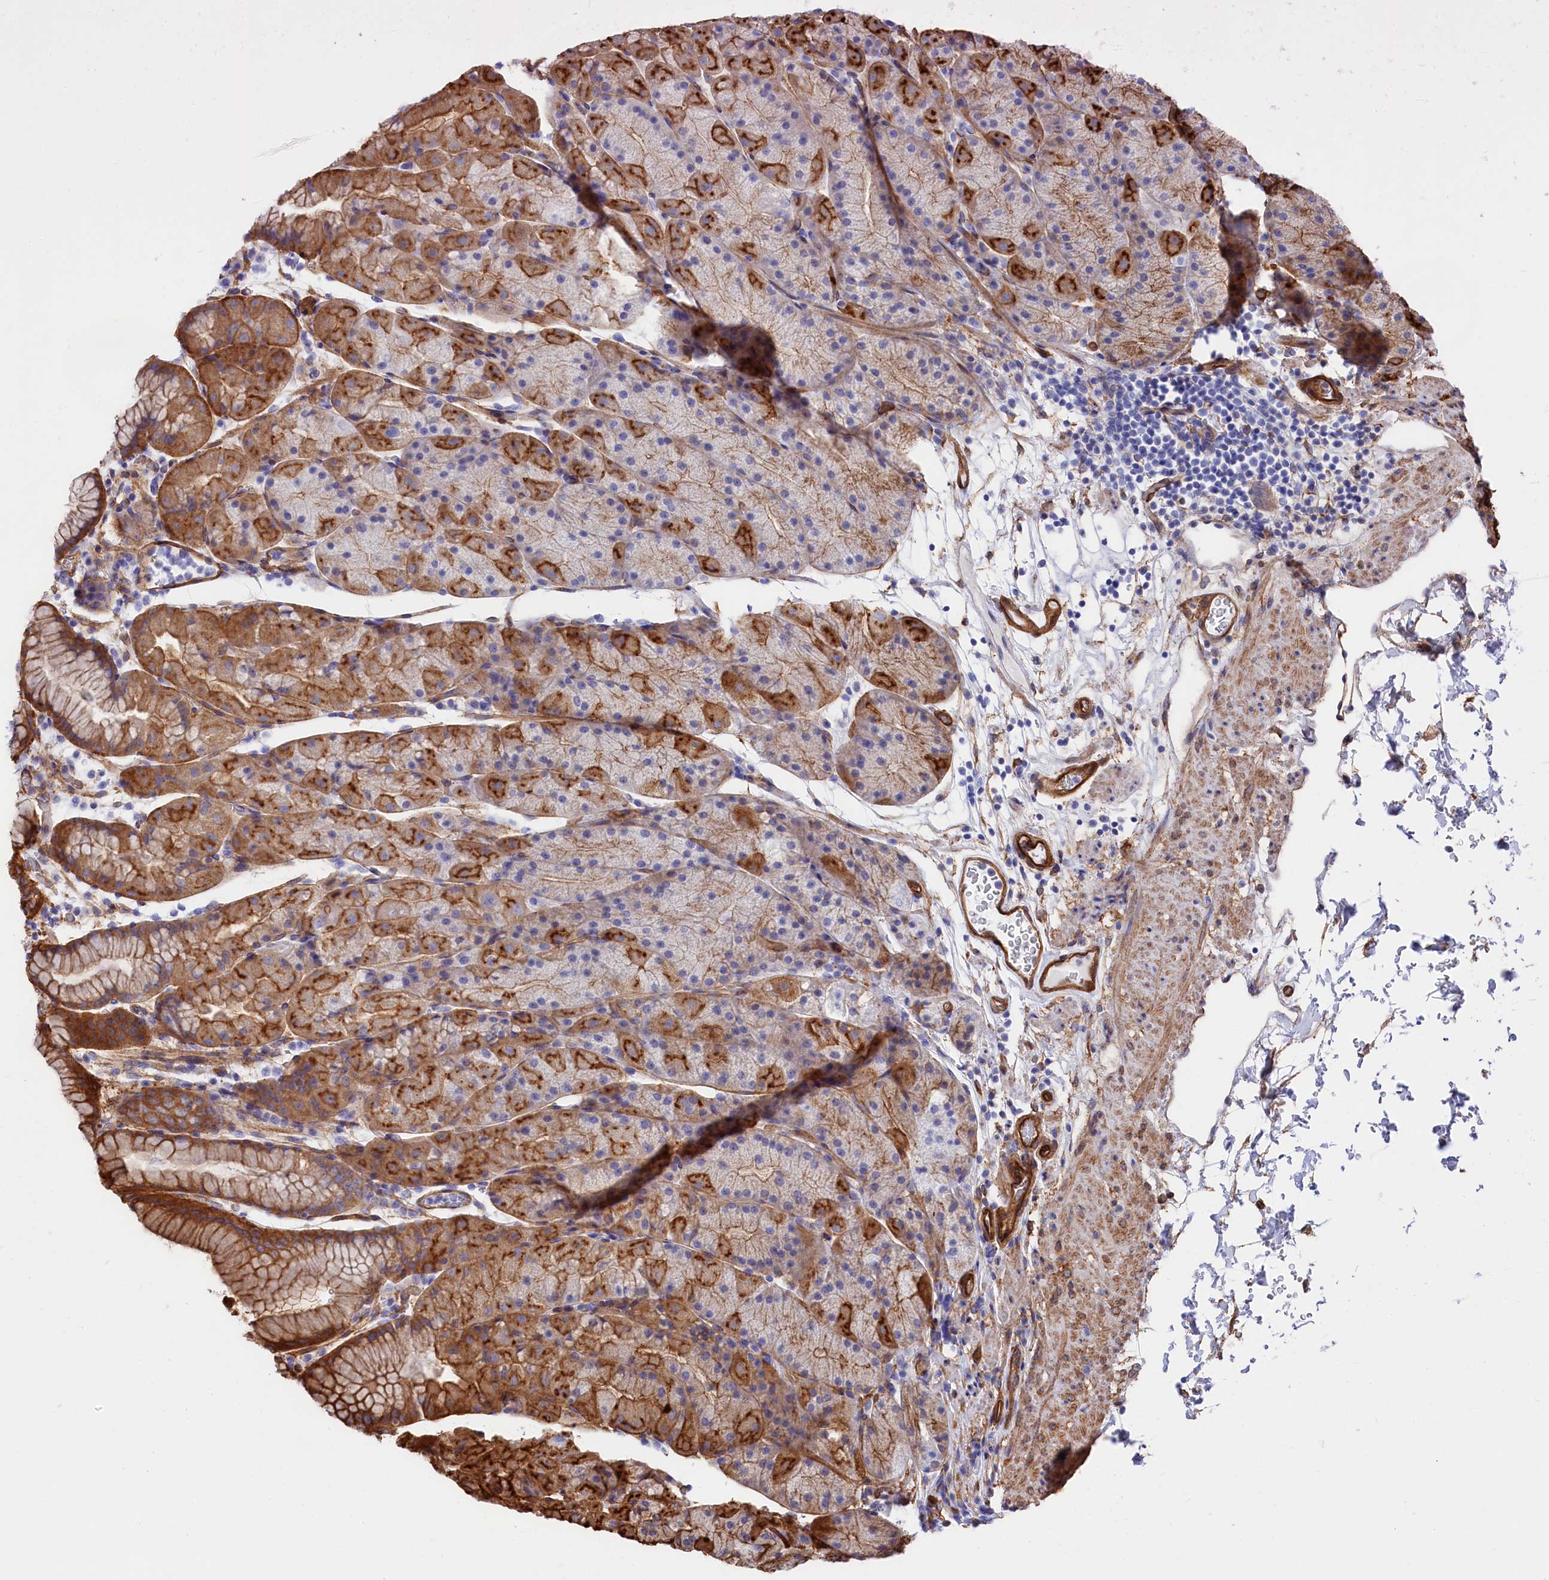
{"staining": {"intensity": "strong", "quantity": "25%-75%", "location": "cytoplasmic/membranous"}, "tissue": "stomach", "cell_type": "Glandular cells", "image_type": "normal", "snomed": [{"axis": "morphology", "description": "Normal tissue, NOS"}, {"axis": "topography", "description": "Stomach, upper"}, {"axis": "topography", "description": "Stomach, lower"}], "caption": "IHC (DAB) staining of benign stomach demonstrates strong cytoplasmic/membranous protein positivity in about 25%-75% of glandular cells.", "gene": "TNKS1BP1", "patient": {"sex": "male", "age": 67}}